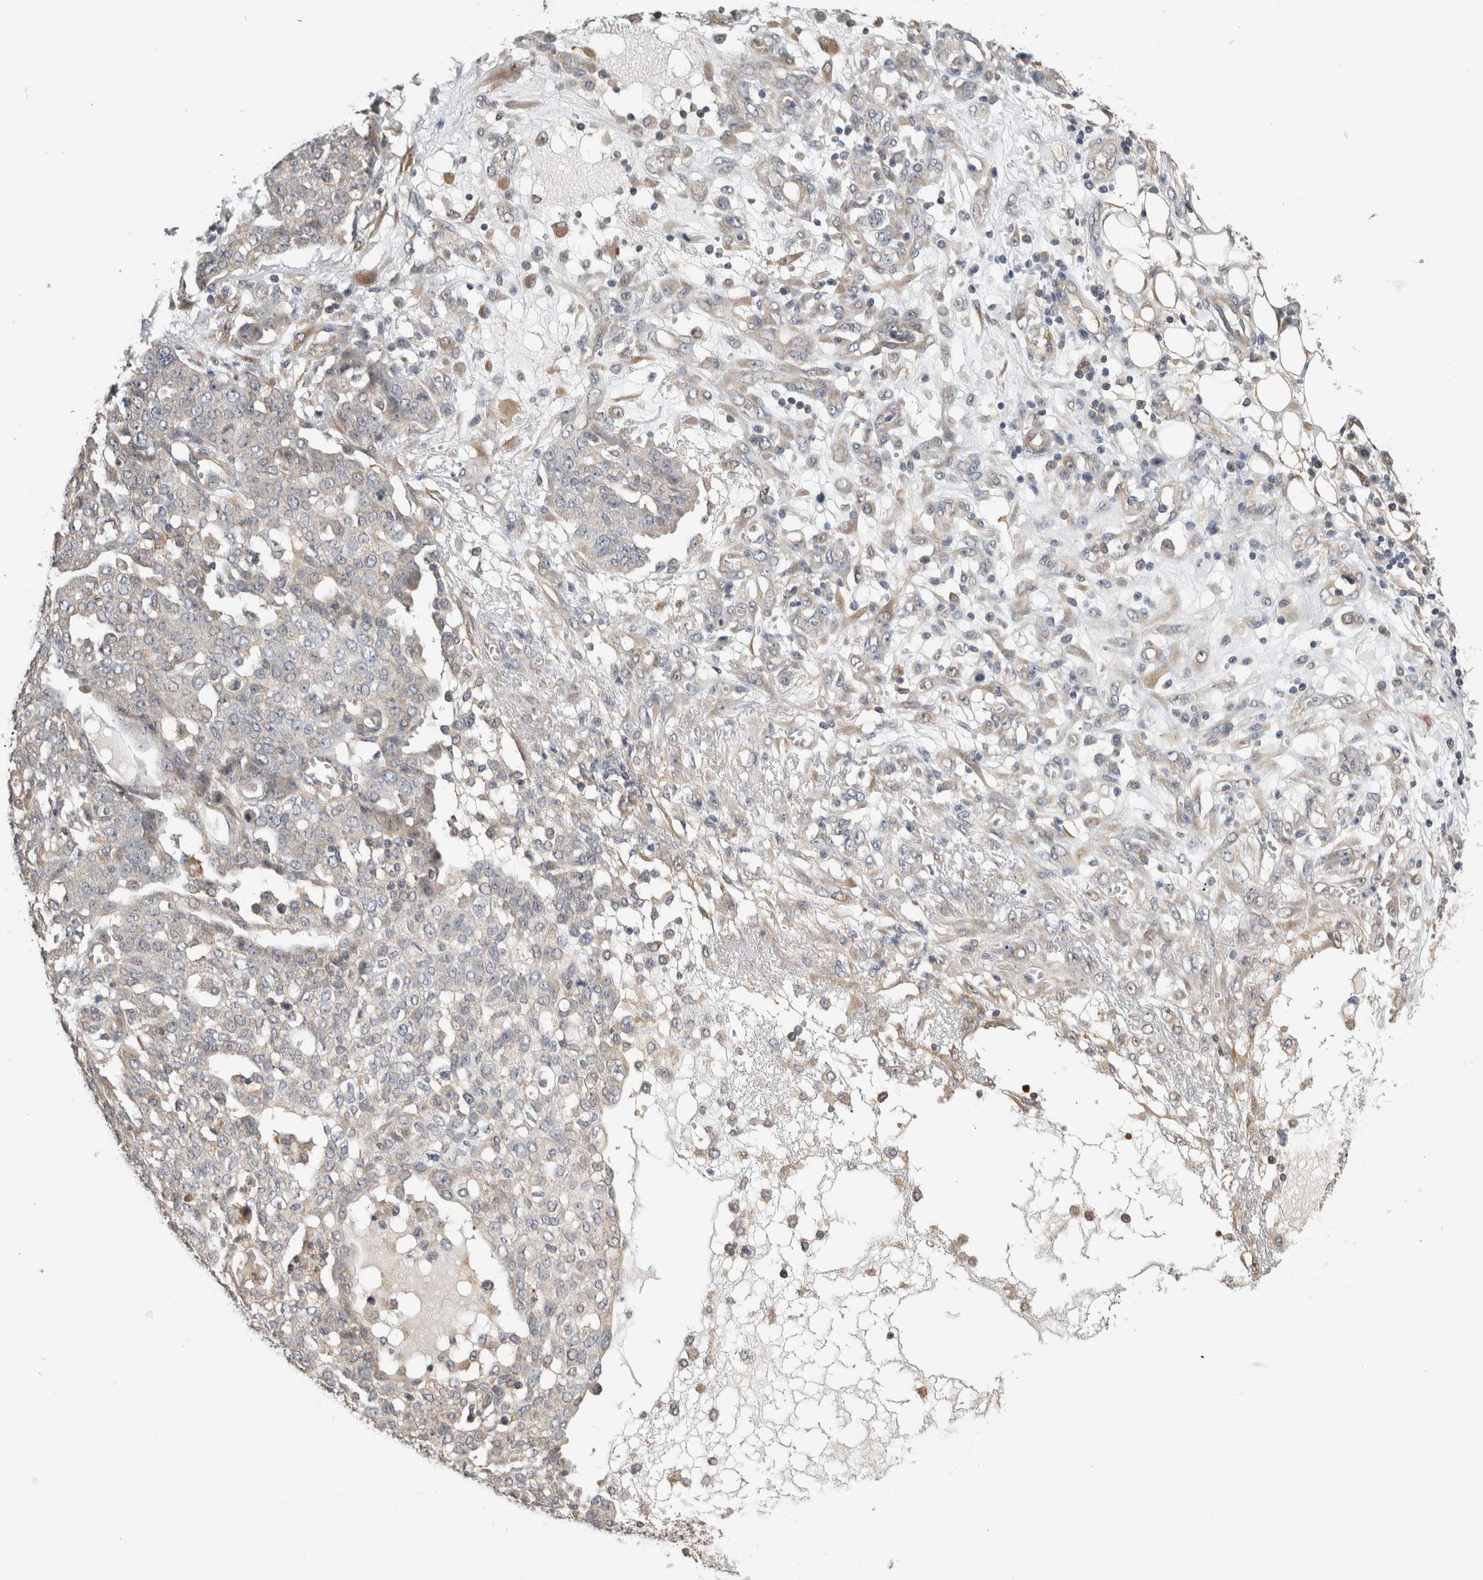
{"staining": {"intensity": "negative", "quantity": "none", "location": "none"}, "tissue": "ovarian cancer", "cell_type": "Tumor cells", "image_type": "cancer", "snomed": [{"axis": "morphology", "description": "Cystadenocarcinoma, serous, NOS"}, {"axis": "topography", "description": "Soft tissue"}, {"axis": "topography", "description": "Ovary"}], "caption": "There is no significant expression in tumor cells of ovarian cancer (serous cystadenocarcinoma). (DAB immunohistochemistry (IHC), high magnification).", "gene": "PGM1", "patient": {"sex": "female", "age": 57}}